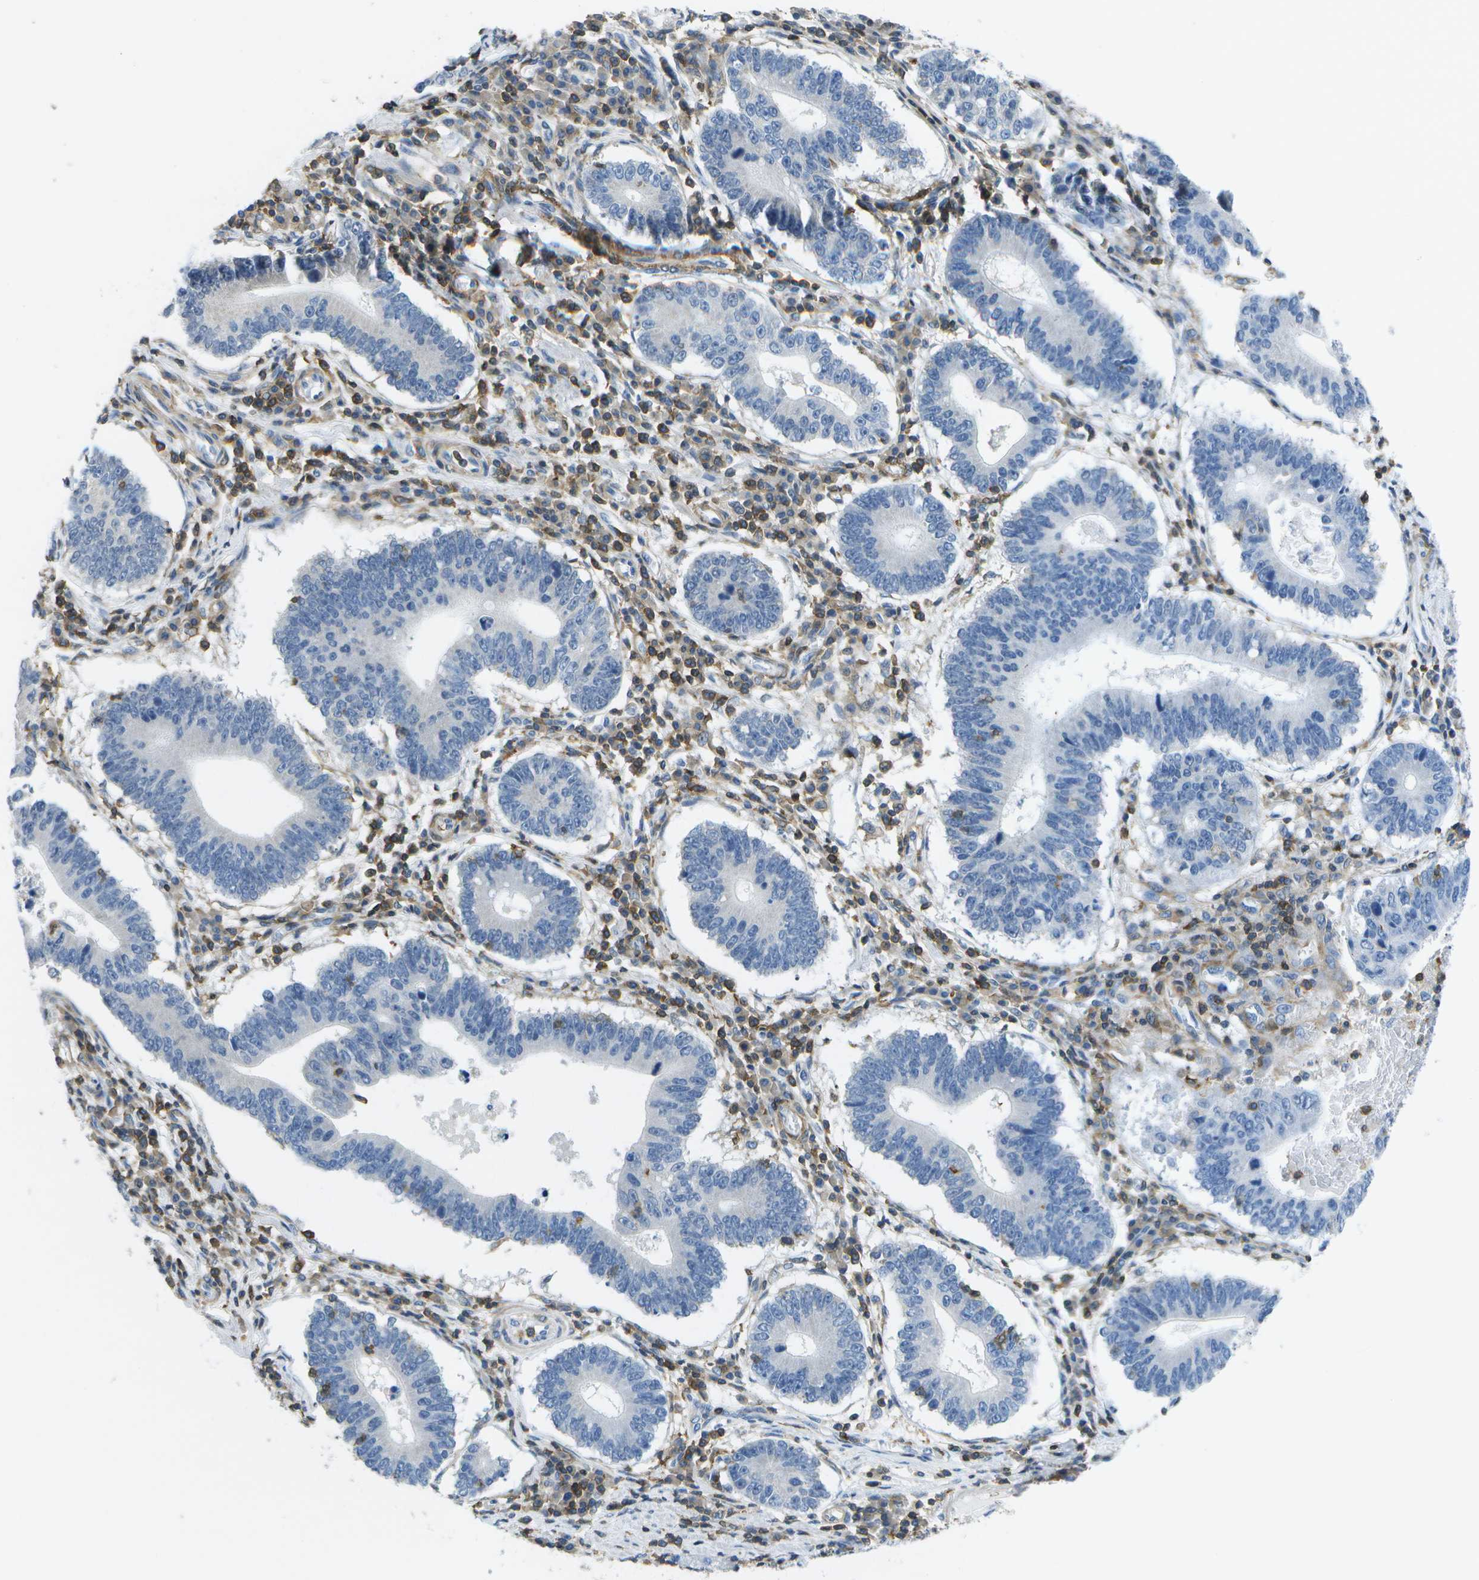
{"staining": {"intensity": "negative", "quantity": "none", "location": "none"}, "tissue": "stomach cancer", "cell_type": "Tumor cells", "image_type": "cancer", "snomed": [{"axis": "morphology", "description": "Adenocarcinoma, NOS"}, {"axis": "topography", "description": "Stomach"}], "caption": "Adenocarcinoma (stomach) was stained to show a protein in brown. There is no significant expression in tumor cells.", "gene": "RCSD1", "patient": {"sex": "male", "age": 59}}